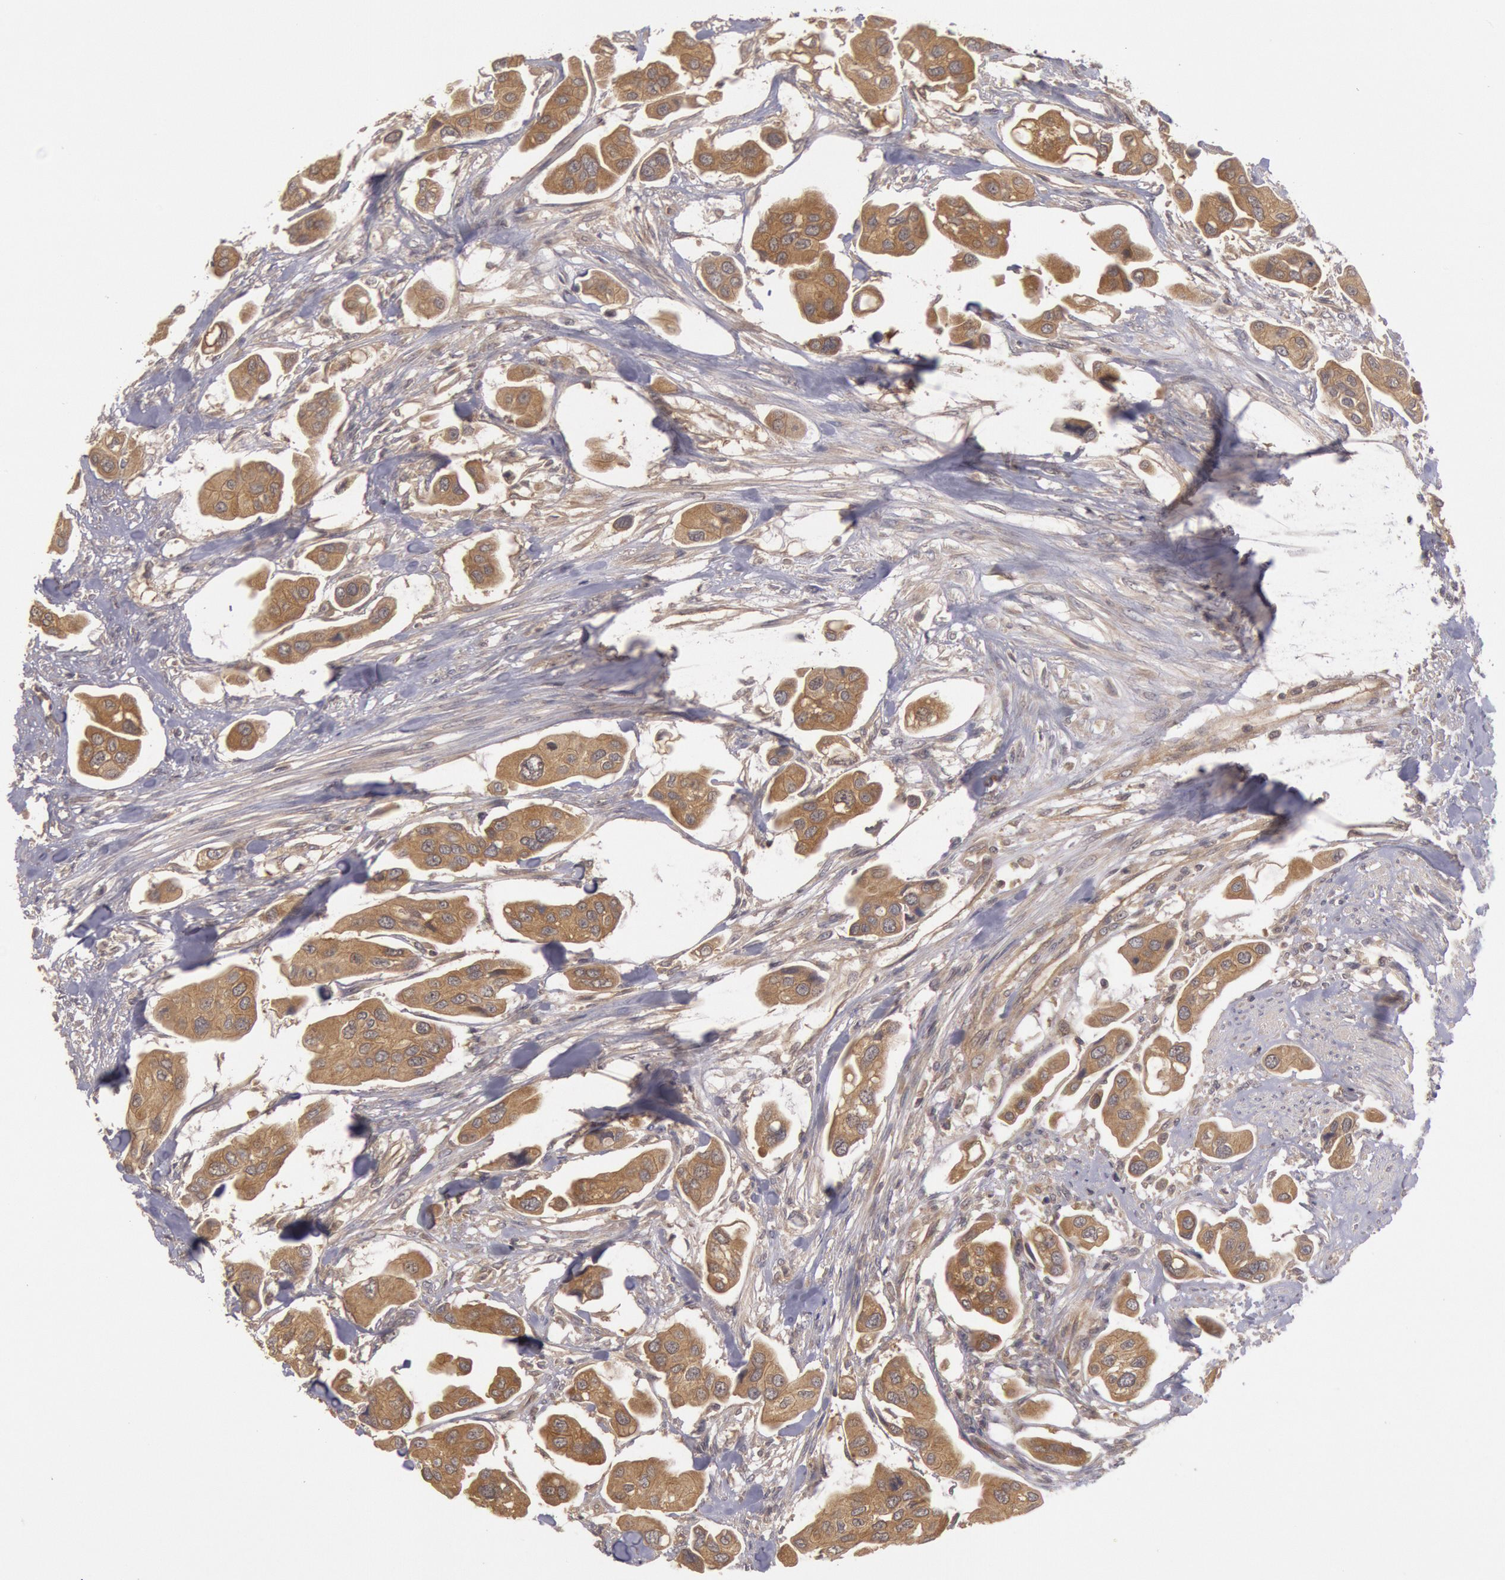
{"staining": {"intensity": "moderate", "quantity": ">75%", "location": "cytoplasmic/membranous"}, "tissue": "urothelial cancer", "cell_type": "Tumor cells", "image_type": "cancer", "snomed": [{"axis": "morphology", "description": "Adenocarcinoma, NOS"}, {"axis": "topography", "description": "Urinary bladder"}], "caption": "The micrograph shows a brown stain indicating the presence of a protein in the cytoplasmic/membranous of tumor cells in urothelial cancer.", "gene": "BRAF", "patient": {"sex": "male", "age": 61}}